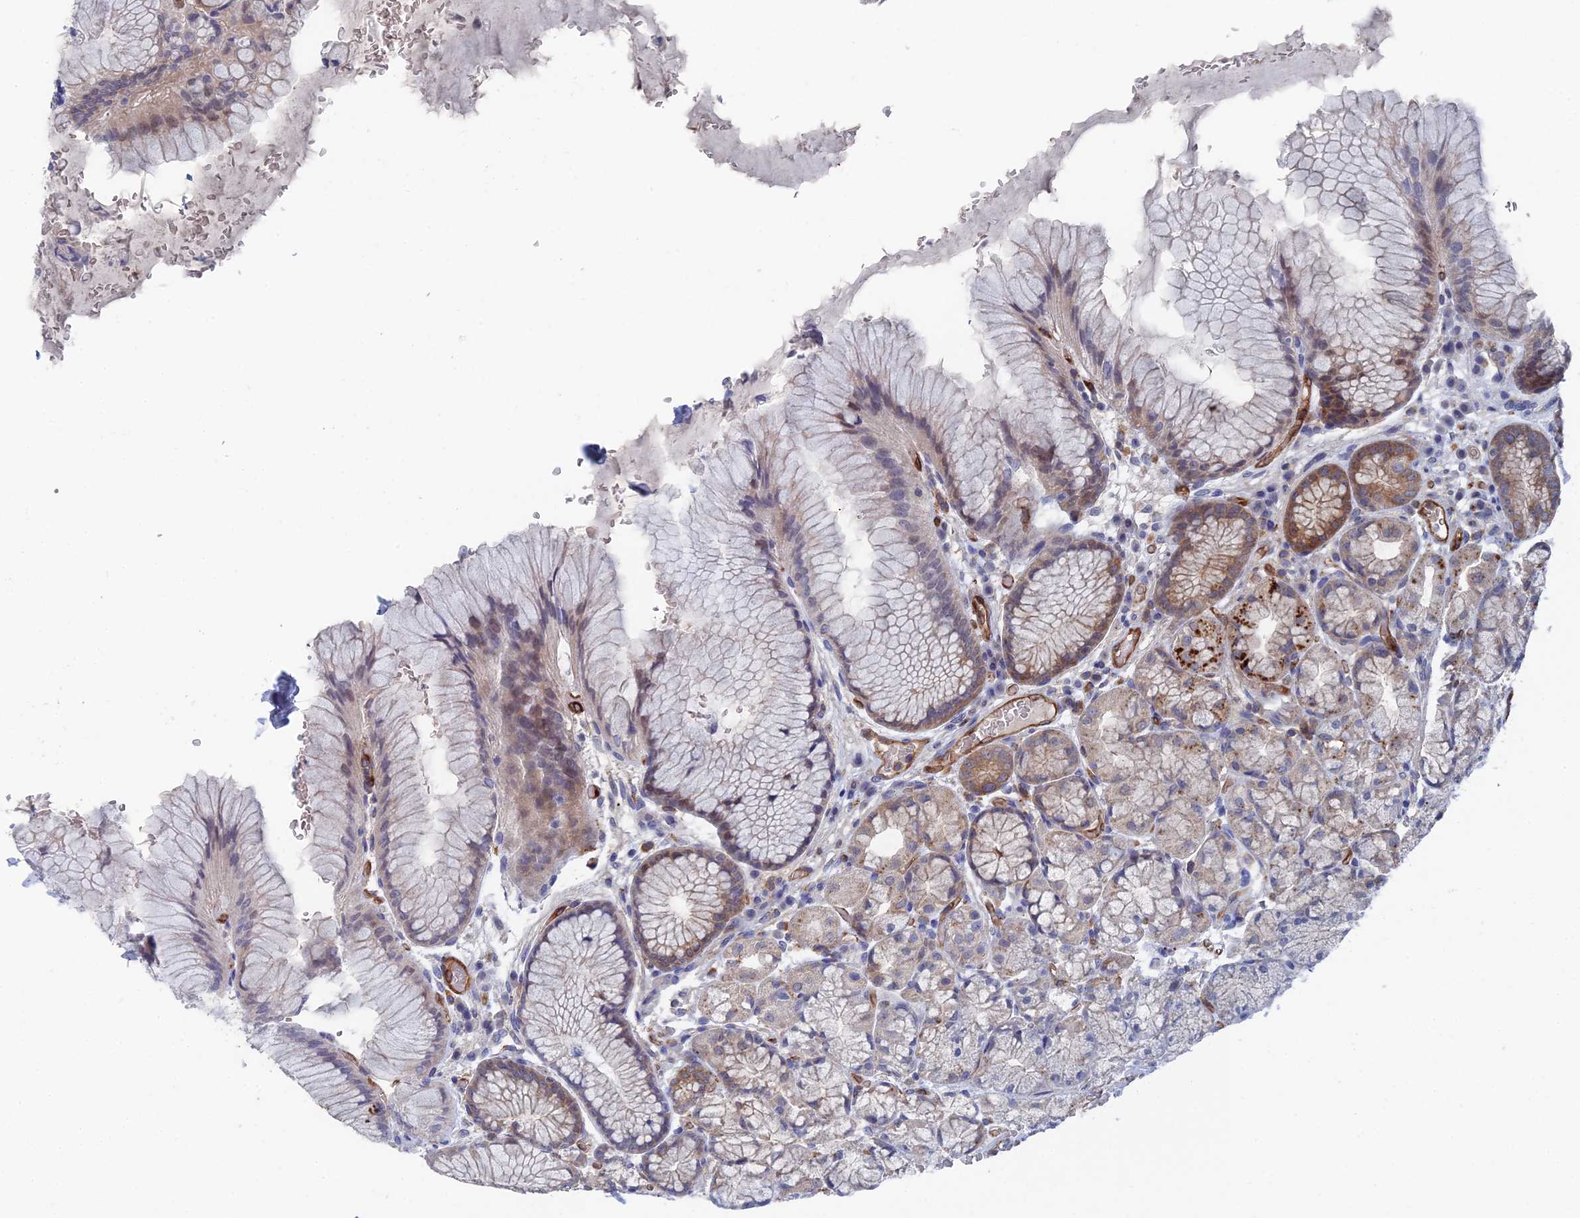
{"staining": {"intensity": "moderate", "quantity": "<25%", "location": "cytoplasmic/membranous"}, "tissue": "stomach", "cell_type": "Glandular cells", "image_type": "normal", "snomed": [{"axis": "morphology", "description": "Normal tissue, NOS"}, {"axis": "topography", "description": "Stomach"}], "caption": "Protein staining by immunohistochemistry shows moderate cytoplasmic/membranous expression in about <25% of glandular cells in normal stomach.", "gene": "ARAP3", "patient": {"sex": "male", "age": 63}}